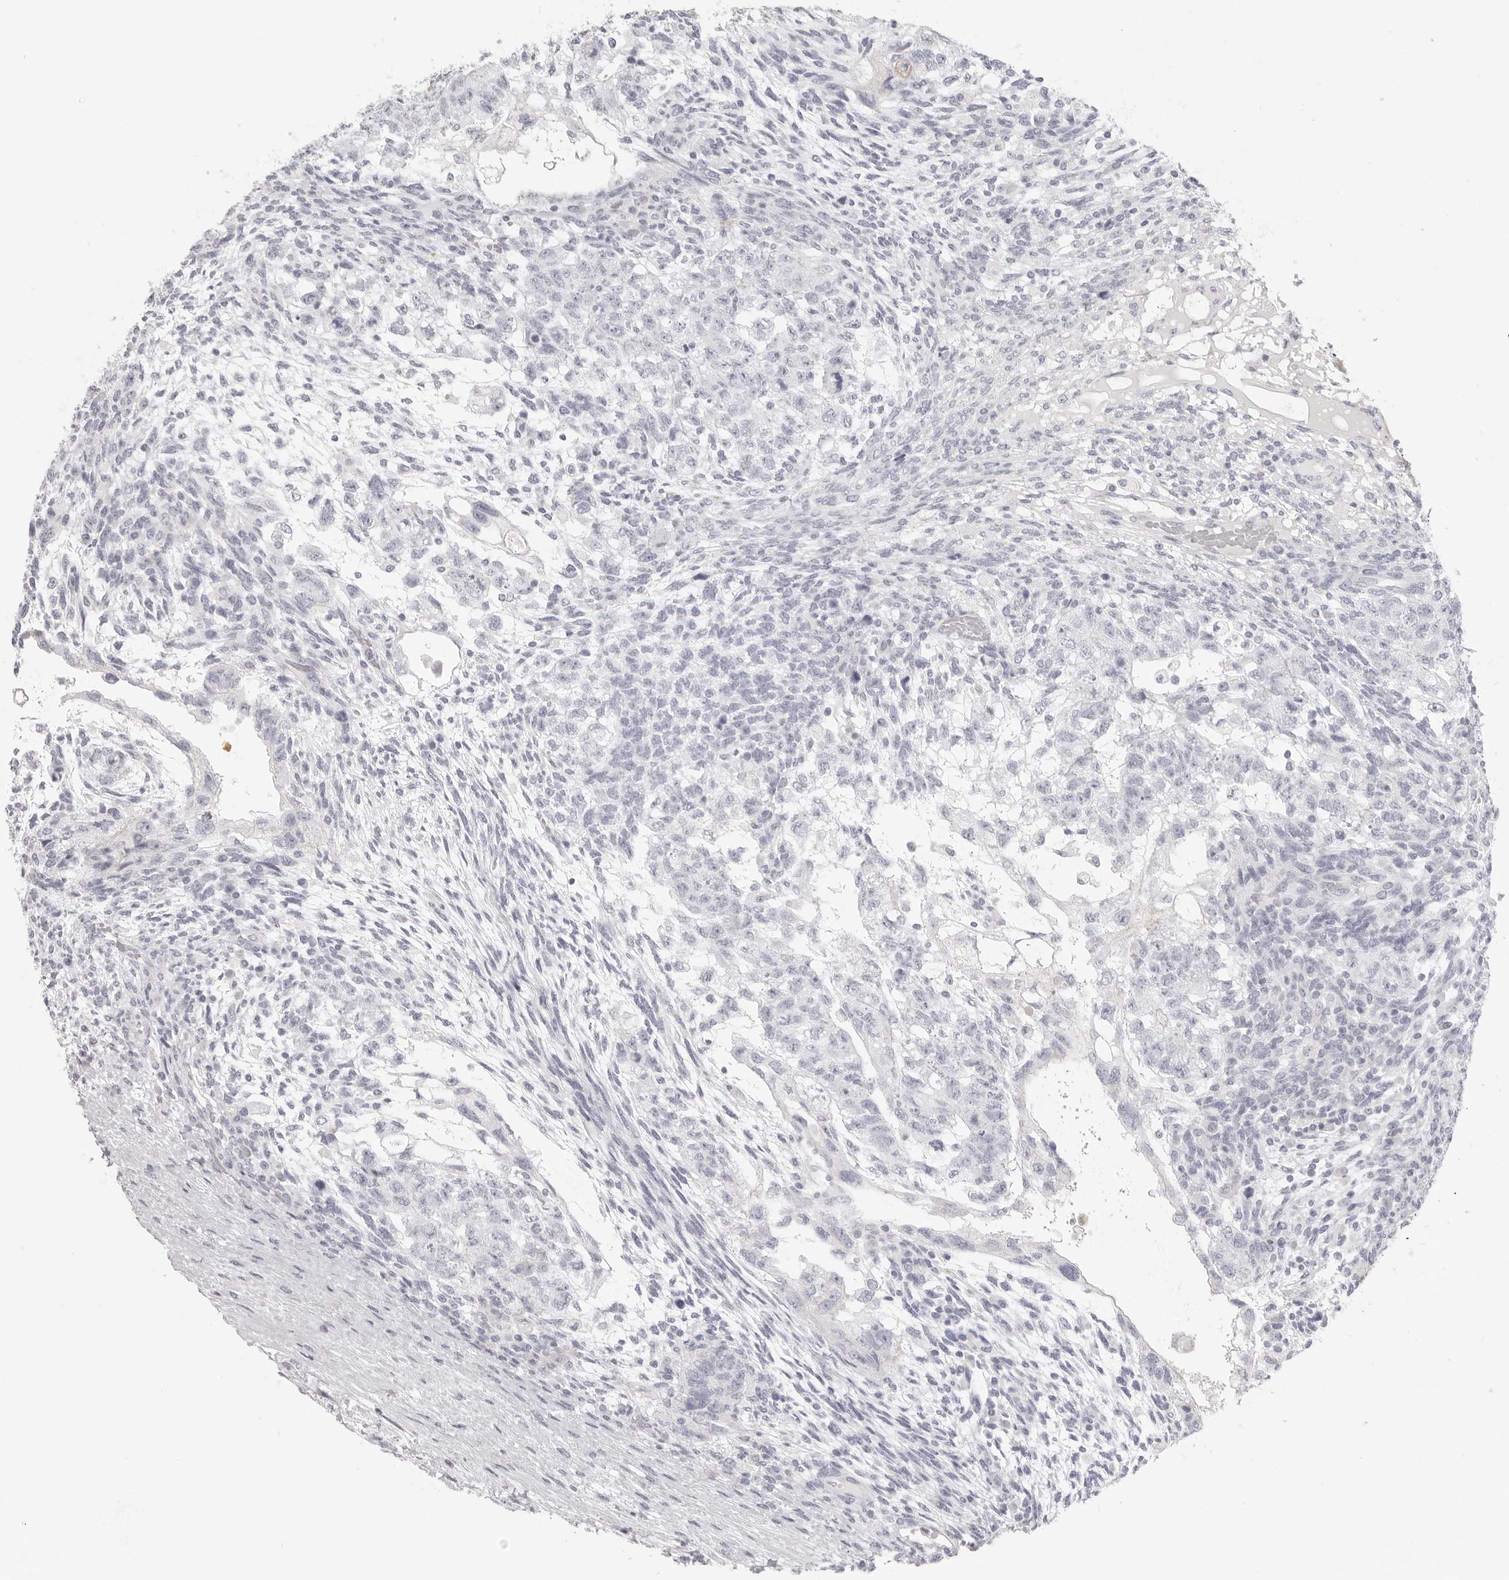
{"staining": {"intensity": "negative", "quantity": "none", "location": "none"}, "tissue": "testis cancer", "cell_type": "Tumor cells", "image_type": "cancer", "snomed": [{"axis": "morphology", "description": "Normal tissue, NOS"}, {"axis": "morphology", "description": "Carcinoma, Embryonal, NOS"}, {"axis": "topography", "description": "Testis"}], "caption": "DAB (3,3'-diaminobenzidine) immunohistochemical staining of human embryonal carcinoma (testis) displays no significant staining in tumor cells.", "gene": "RXFP1", "patient": {"sex": "male", "age": 36}}